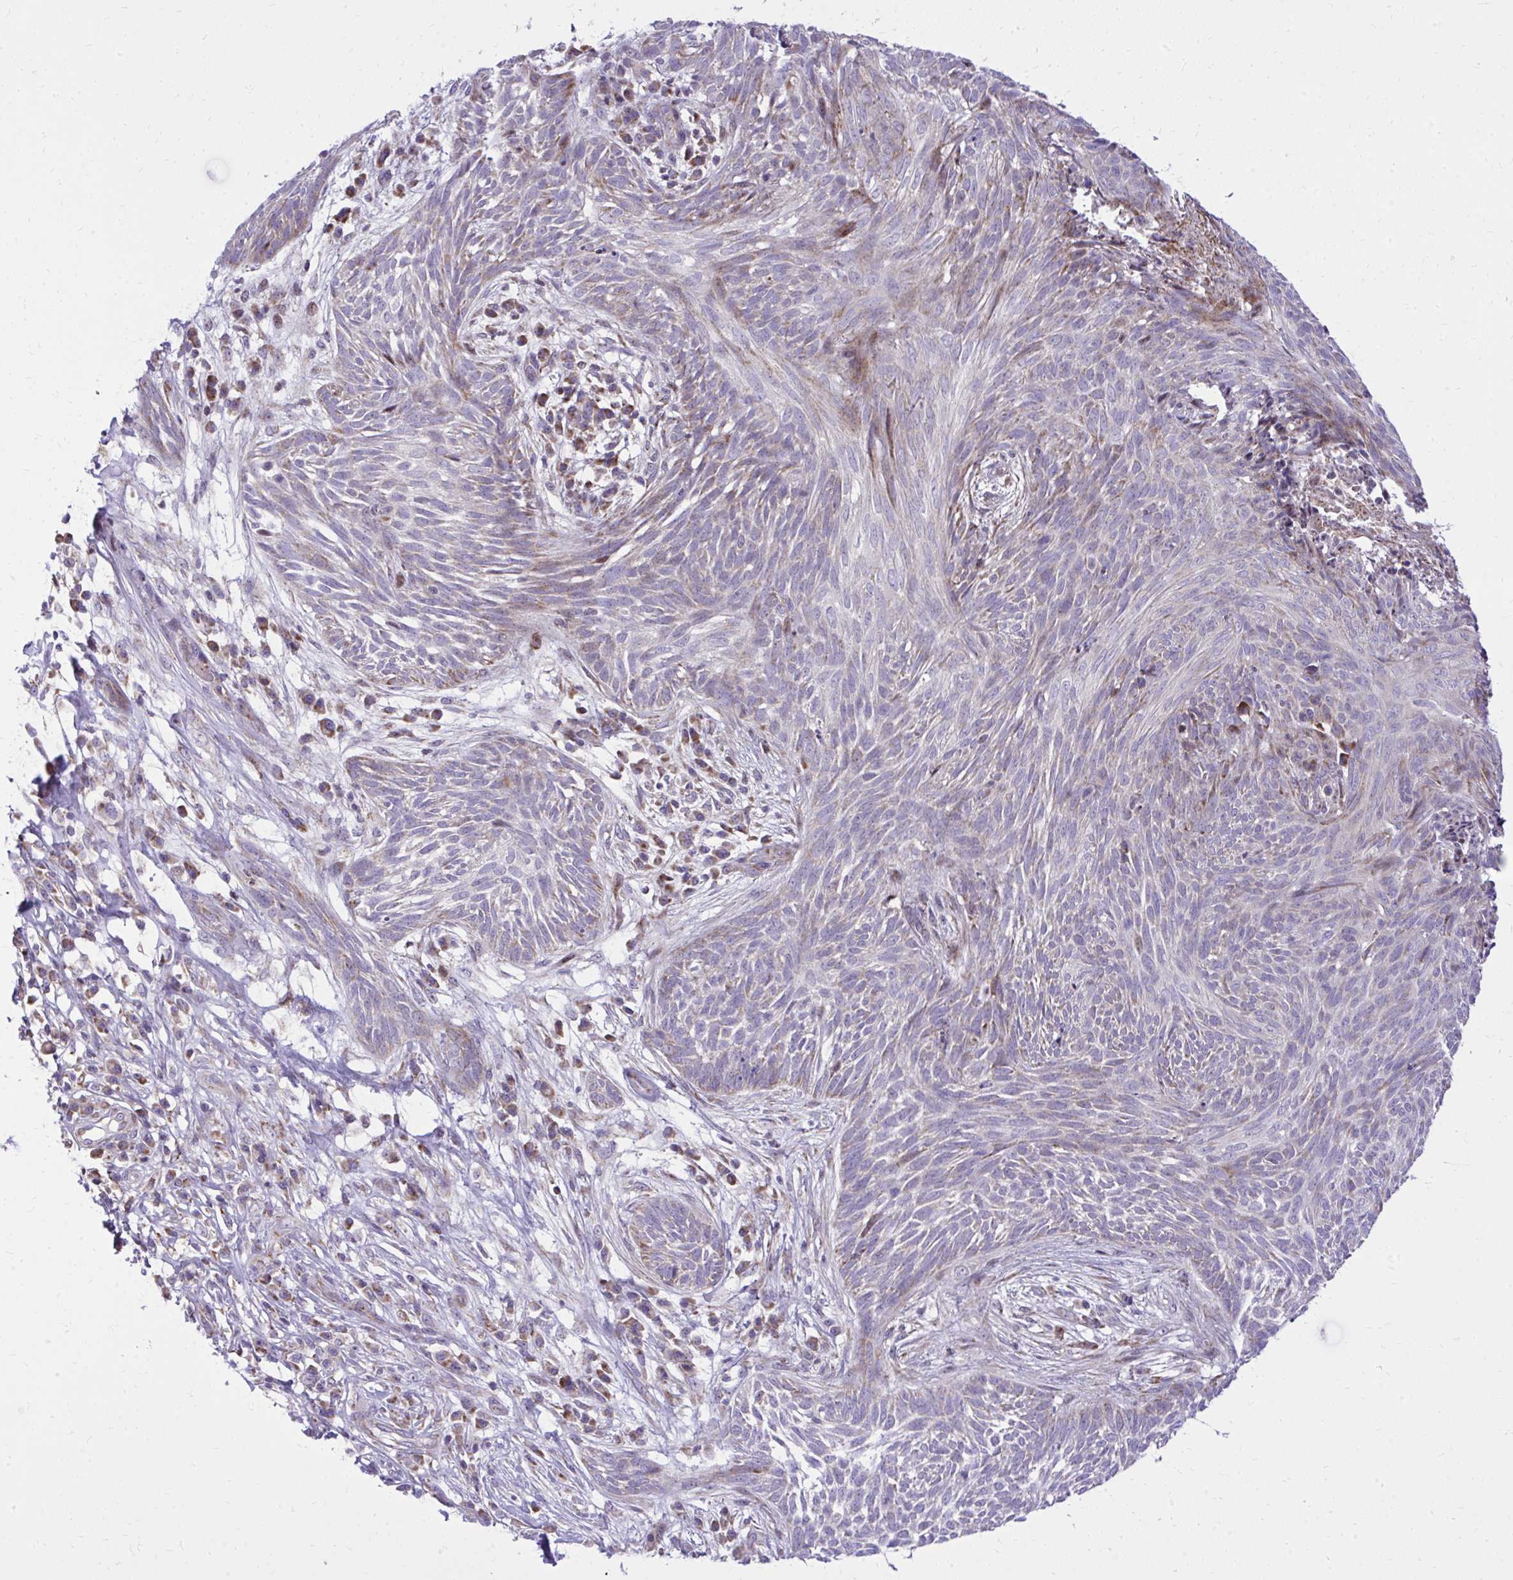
{"staining": {"intensity": "negative", "quantity": "none", "location": "none"}, "tissue": "skin cancer", "cell_type": "Tumor cells", "image_type": "cancer", "snomed": [{"axis": "morphology", "description": "Basal cell carcinoma"}, {"axis": "topography", "description": "Skin"}, {"axis": "topography", "description": "Skin, foot"}], "caption": "The image shows no significant expression in tumor cells of skin cancer.", "gene": "GPRIN3", "patient": {"sex": "female", "age": 86}}